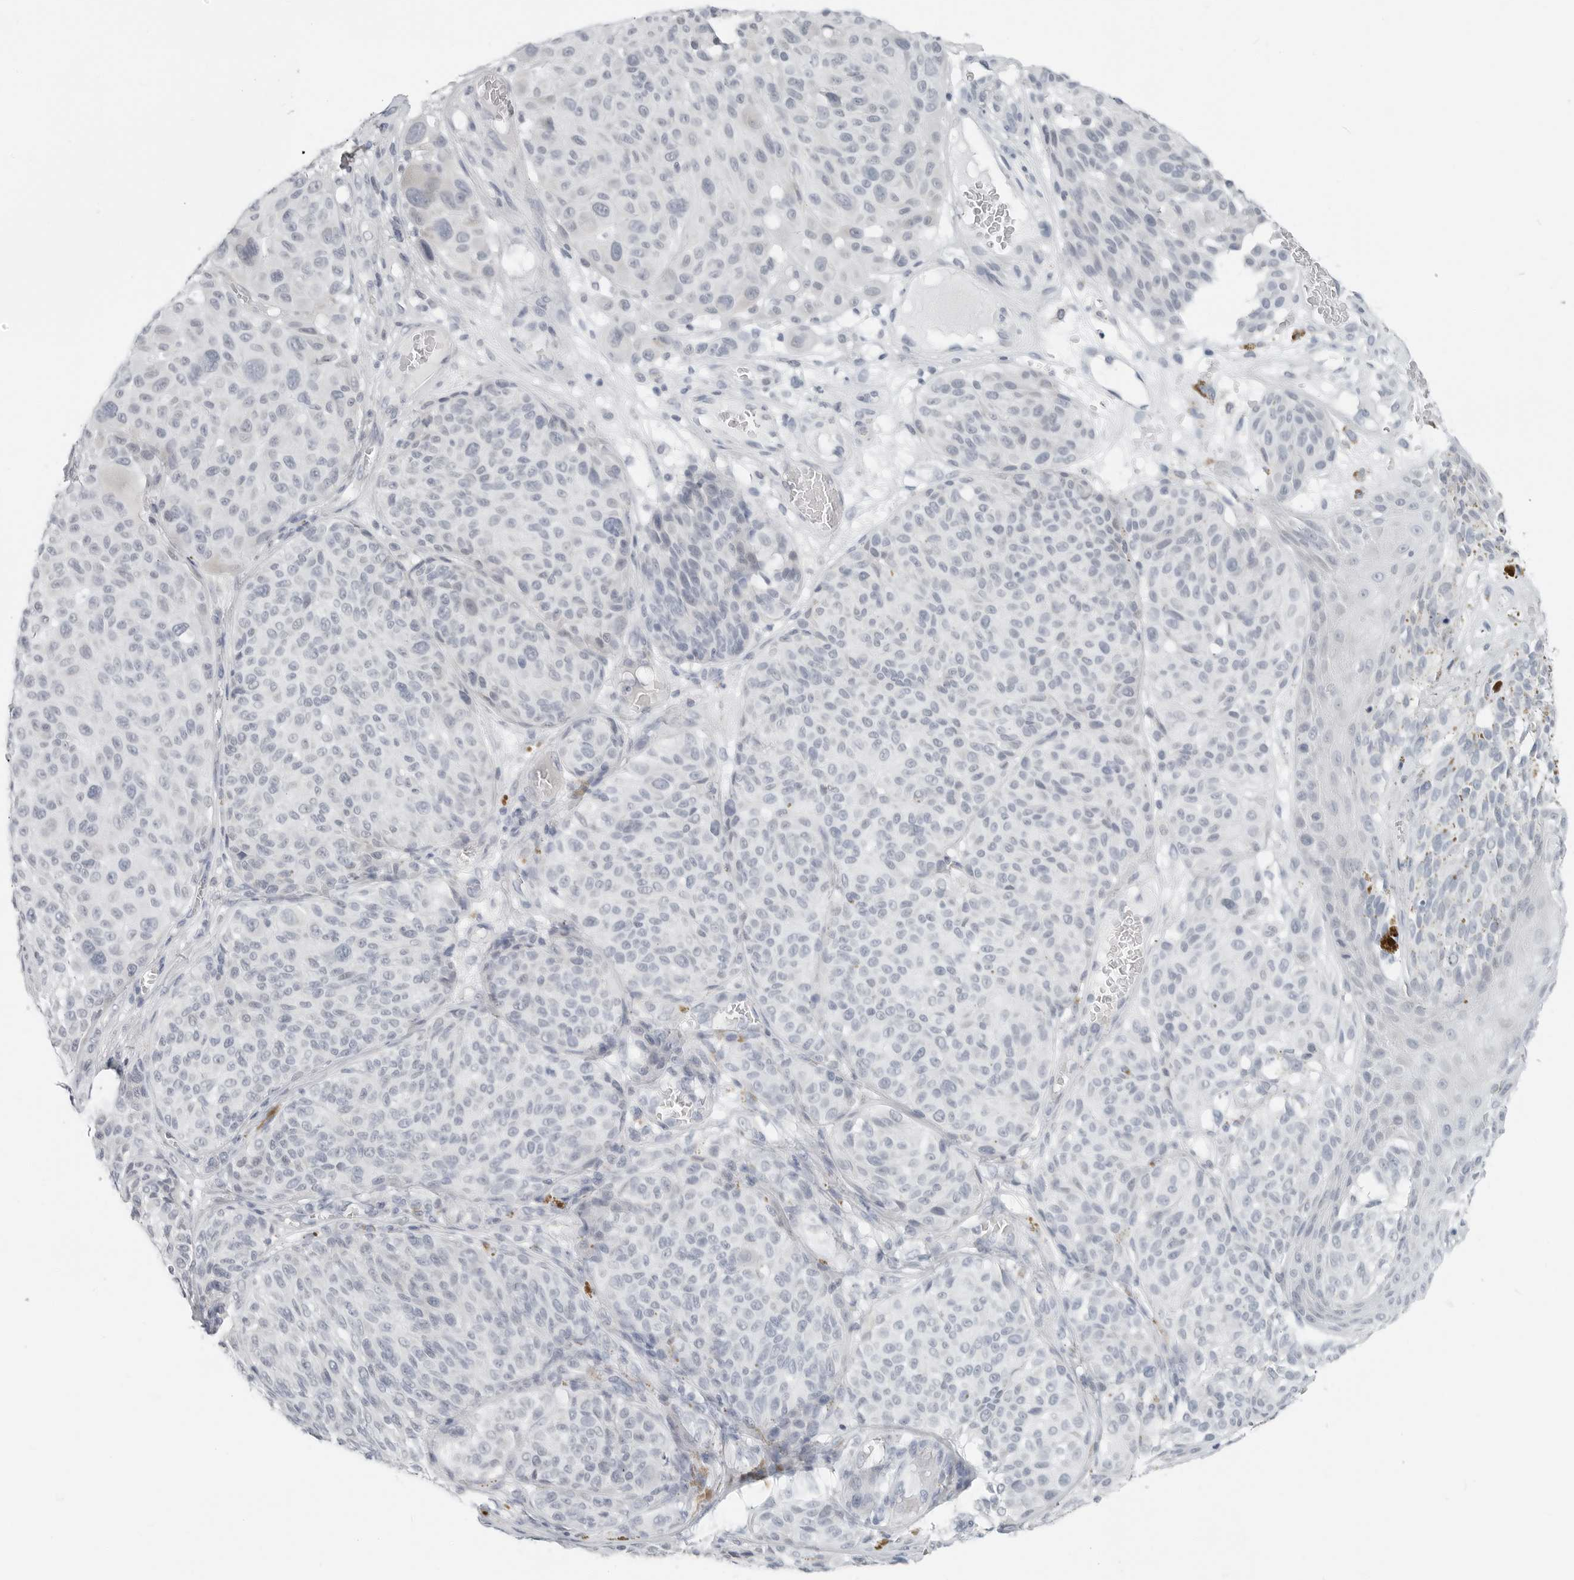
{"staining": {"intensity": "negative", "quantity": "none", "location": "none"}, "tissue": "melanoma", "cell_type": "Tumor cells", "image_type": "cancer", "snomed": [{"axis": "morphology", "description": "Malignant melanoma, NOS"}, {"axis": "topography", "description": "Skin"}], "caption": "This is a photomicrograph of IHC staining of malignant melanoma, which shows no staining in tumor cells.", "gene": "XIRP1", "patient": {"sex": "male", "age": 83}}